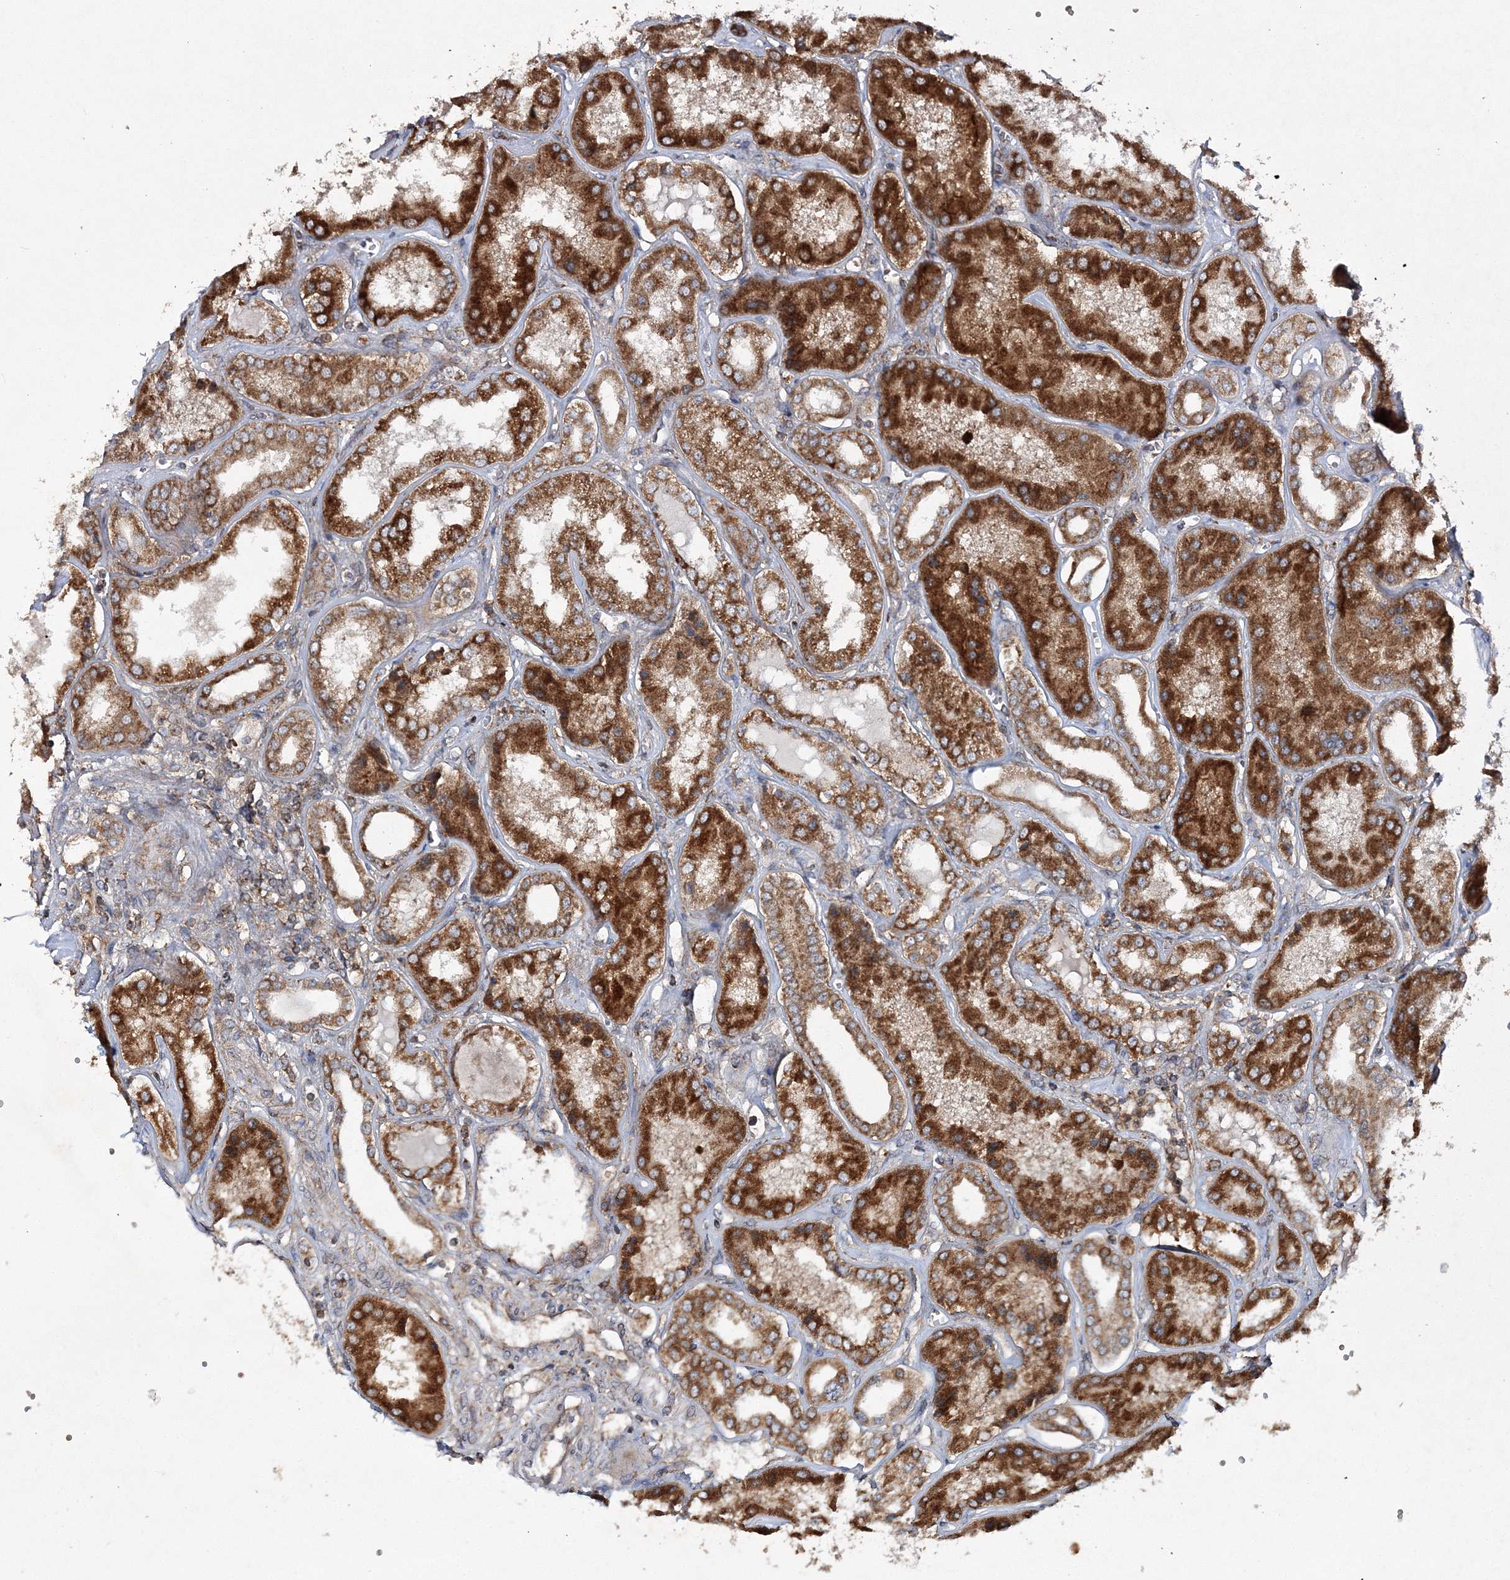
{"staining": {"intensity": "moderate", "quantity": ">75%", "location": "cytoplasmic/membranous"}, "tissue": "kidney", "cell_type": "Cells in glomeruli", "image_type": "normal", "snomed": [{"axis": "morphology", "description": "Normal tissue, NOS"}, {"axis": "topography", "description": "Kidney"}], "caption": "Cells in glomeruli display medium levels of moderate cytoplasmic/membranous positivity in approximately >75% of cells in benign human kidney. (DAB IHC with brightfield microscopy, high magnification).", "gene": "DNAJC13", "patient": {"sex": "female", "age": 56}}